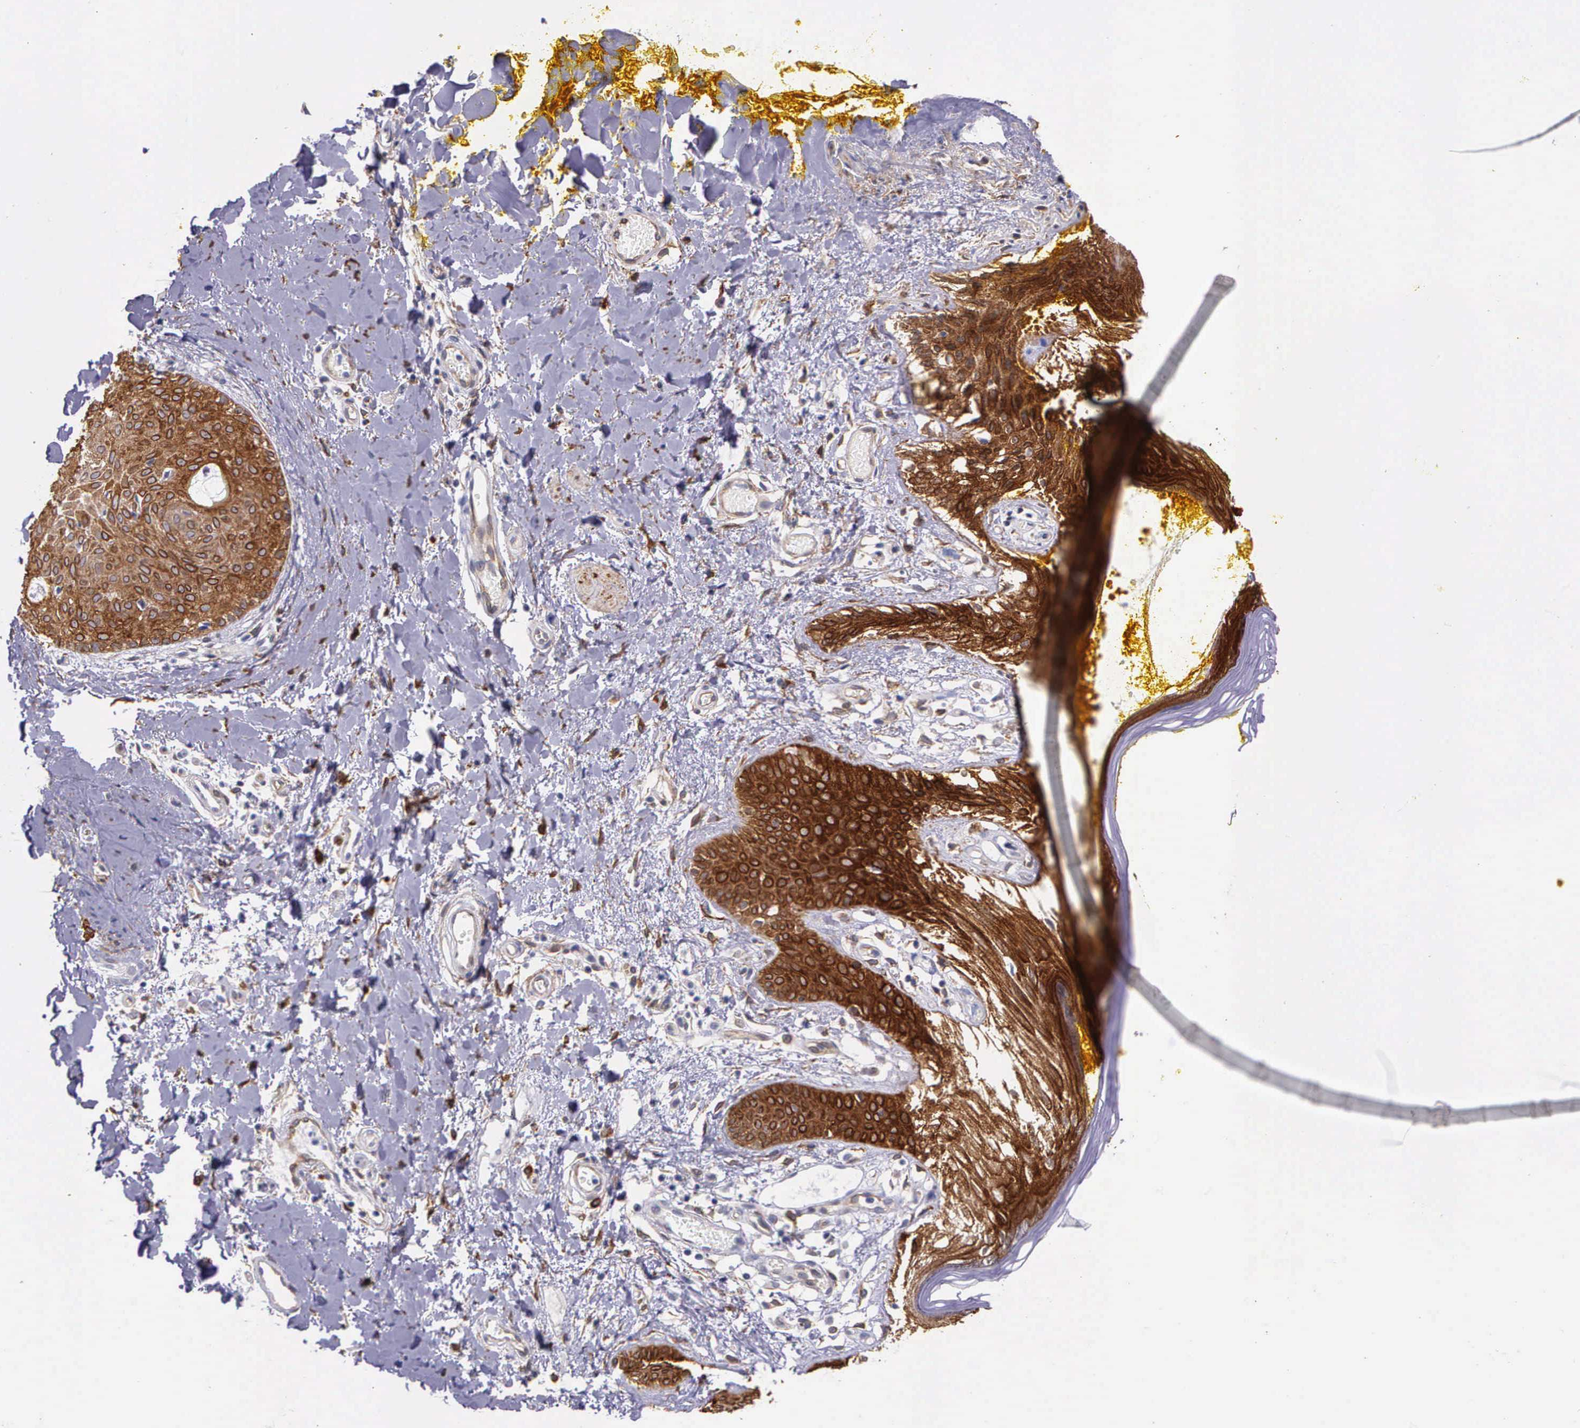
{"staining": {"intensity": "strong", "quantity": ">75%", "location": "cytoplasmic/membranous"}, "tissue": "skin", "cell_type": "Epidermal cells", "image_type": "normal", "snomed": [{"axis": "morphology", "description": "Normal tissue, NOS"}, {"axis": "topography", "description": "Skin"}, {"axis": "topography", "description": "Anal"}], "caption": "Protein expression analysis of normal skin reveals strong cytoplasmic/membranous expression in approximately >75% of epidermal cells. (brown staining indicates protein expression, while blue staining denotes nuclei).", "gene": "AHNAK2", "patient": {"sex": "male", "age": 61}}